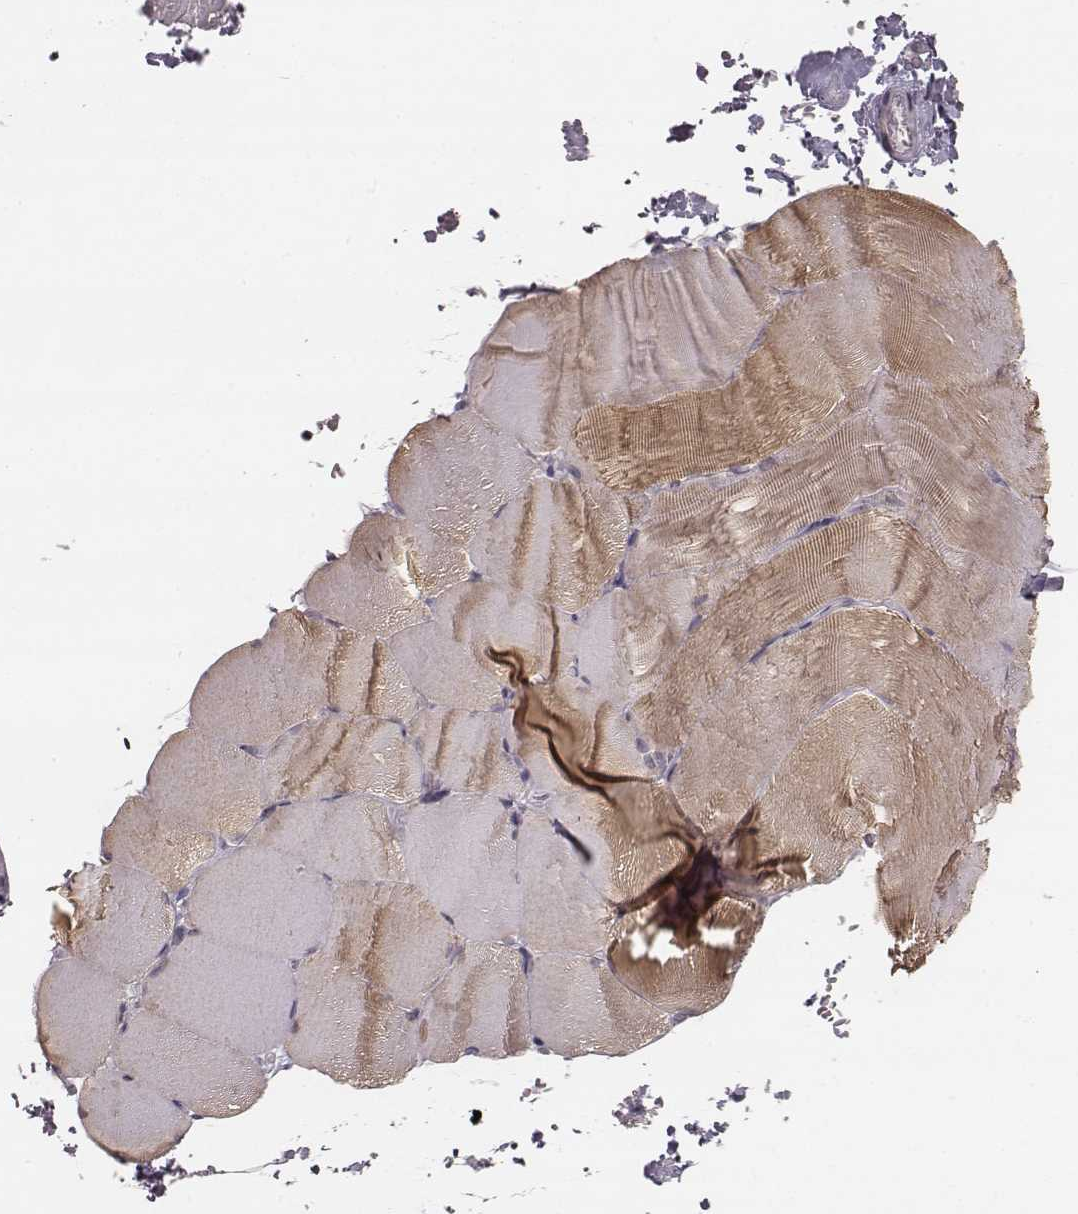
{"staining": {"intensity": "moderate", "quantity": "<25%", "location": "cytoplasmic/membranous"}, "tissue": "skeletal muscle", "cell_type": "Myocytes", "image_type": "normal", "snomed": [{"axis": "morphology", "description": "Normal tissue, NOS"}, {"axis": "topography", "description": "Skeletal muscle"}], "caption": "Skeletal muscle stained with immunohistochemistry (IHC) demonstrates moderate cytoplasmic/membranous expression in approximately <25% of myocytes.", "gene": "LY6K", "patient": {"sex": "female", "age": 37}}